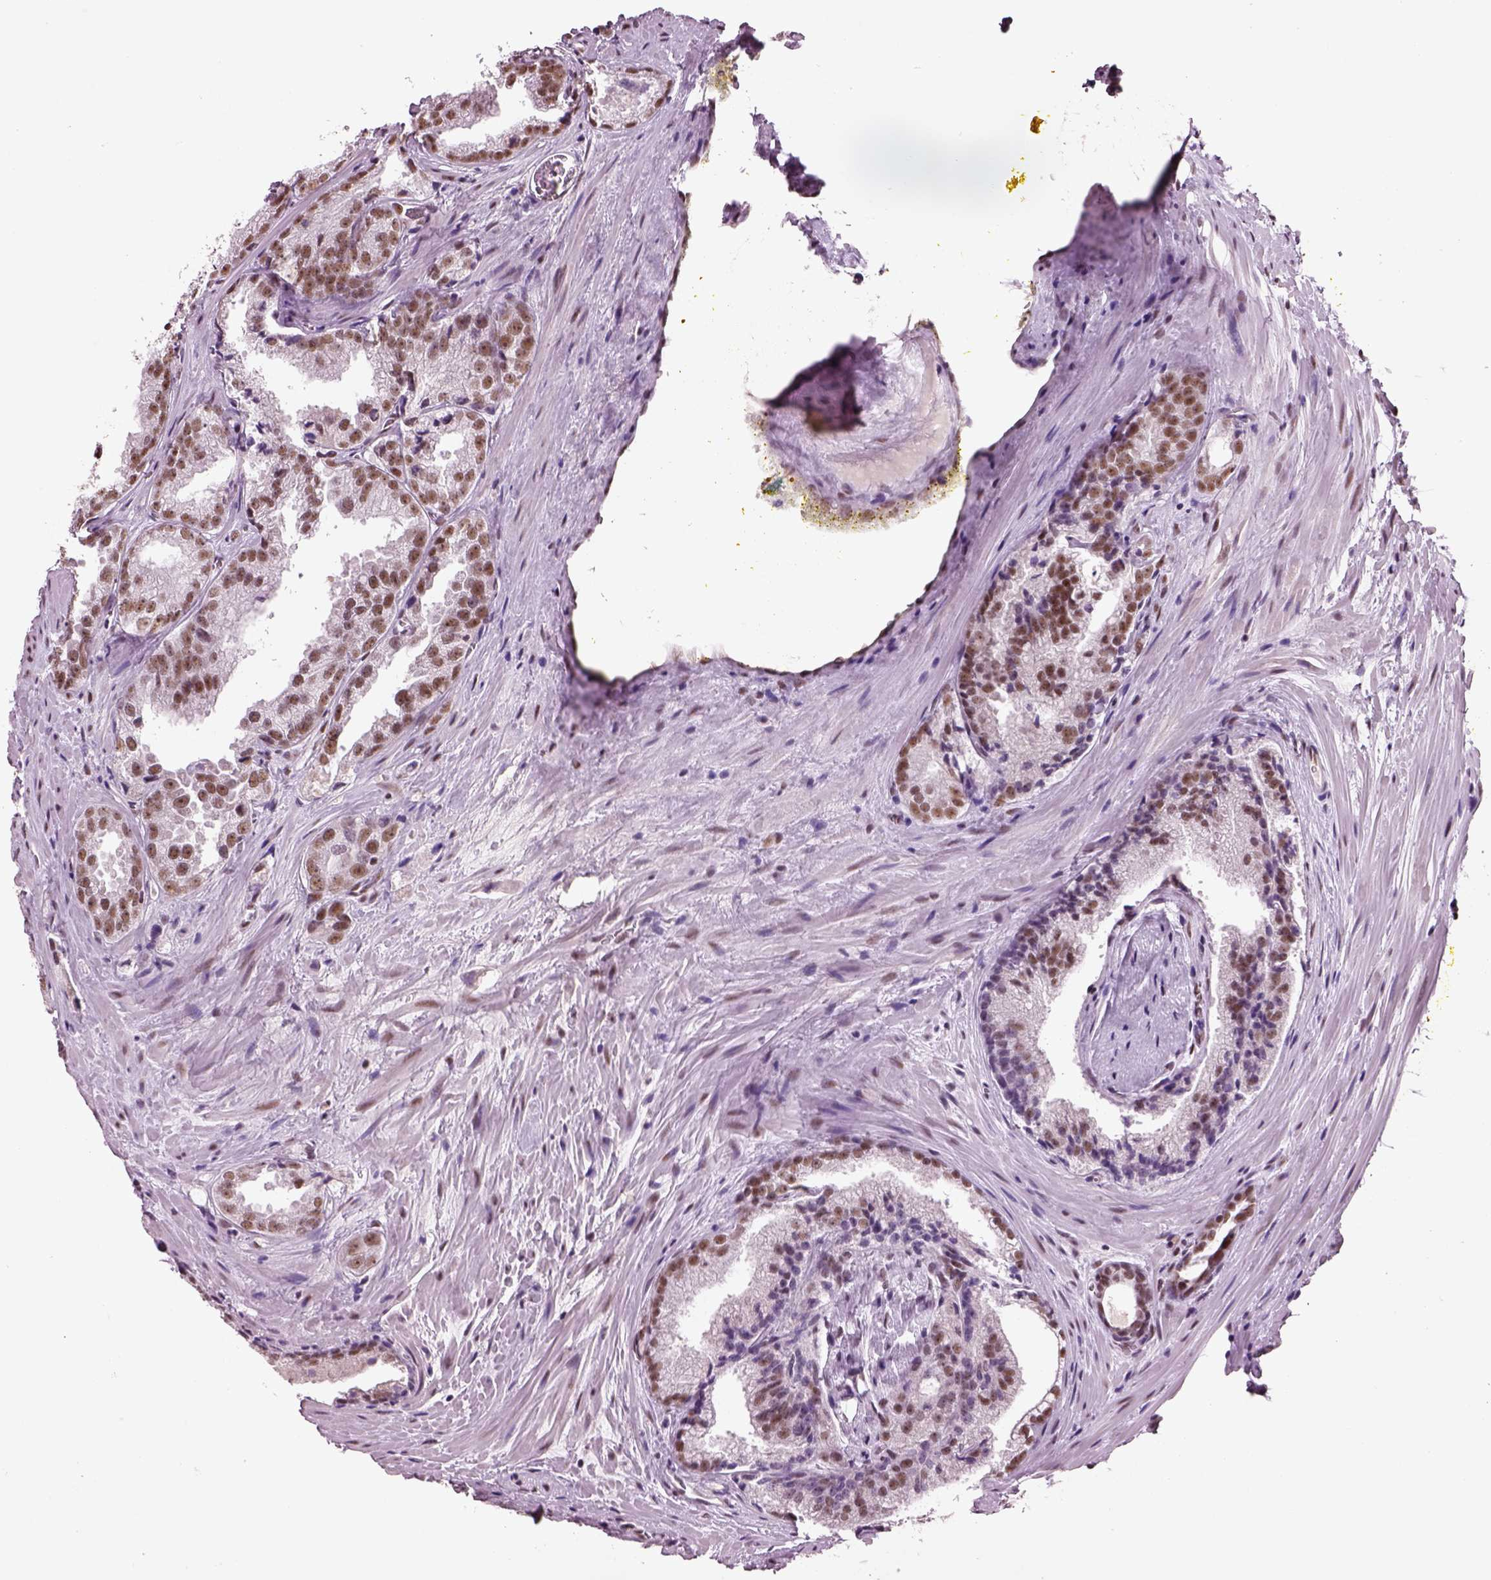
{"staining": {"intensity": "moderate", "quantity": "25%-75%", "location": "nuclear"}, "tissue": "prostate cancer", "cell_type": "Tumor cells", "image_type": "cancer", "snomed": [{"axis": "morphology", "description": "Adenocarcinoma, NOS"}, {"axis": "morphology", "description": "Adenocarcinoma, High grade"}, {"axis": "topography", "description": "Prostate"}], "caption": "Immunohistochemistry of human prostate cancer displays medium levels of moderate nuclear staining in about 25%-75% of tumor cells.", "gene": "SEPHS1", "patient": {"sex": "male", "age": 70}}